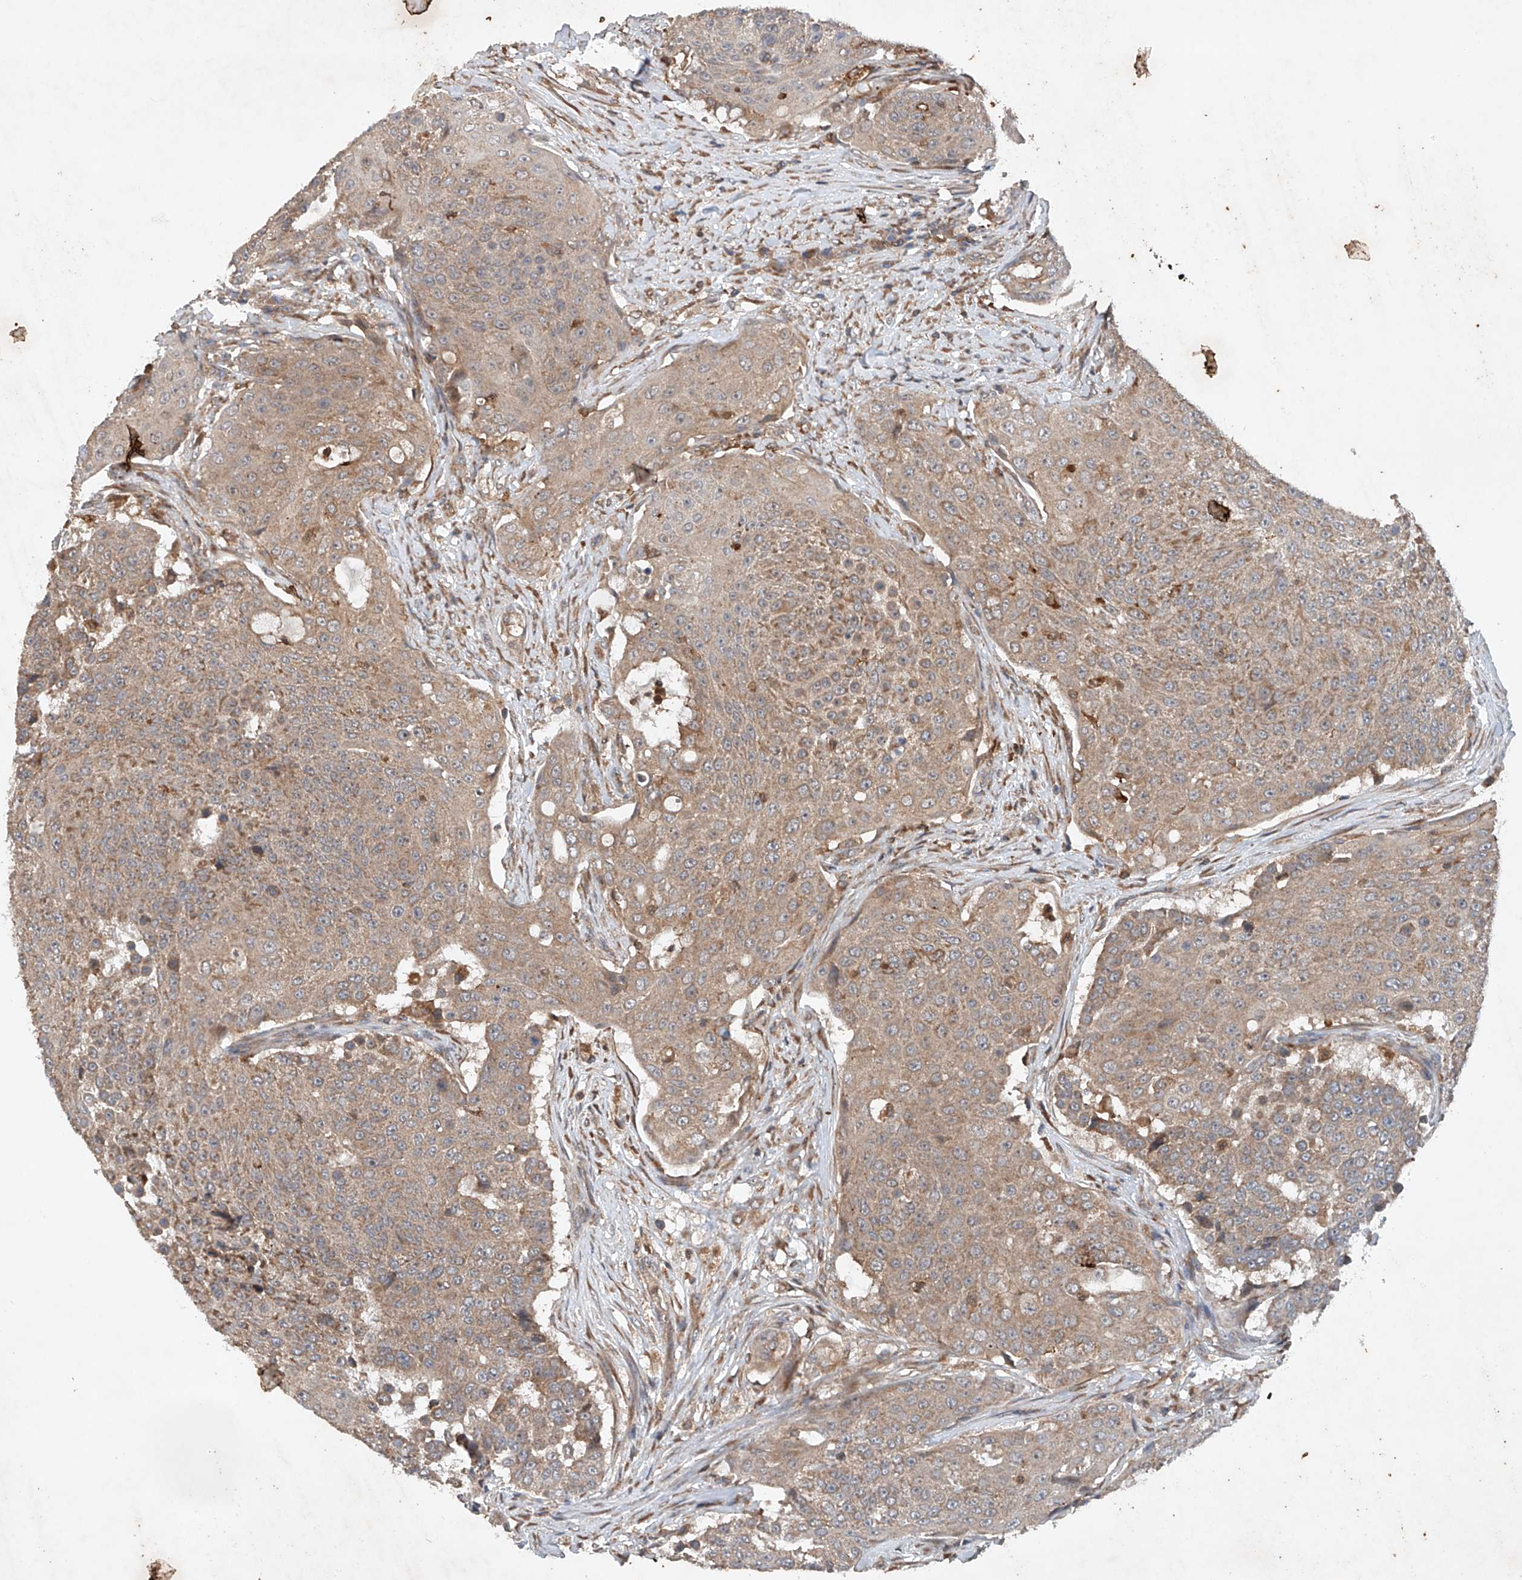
{"staining": {"intensity": "moderate", "quantity": ">75%", "location": "cytoplasmic/membranous"}, "tissue": "urothelial cancer", "cell_type": "Tumor cells", "image_type": "cancer", "snomed": [{"axis": "morphology", "description": "Urothelial carcinoma, High grade"}, {"axis": "topography", "description": "Urinary bladder"}], "caption": "A photomicrograph of urothelial carcinoma (high-grade) stained for a protein reveals moderate cytoplasmic/membranous brown staining in tumor cells. The protein is shown in brown color, while the nuclei are stained blue.", "gene": "CEP85L", "patient": {"sex": "female", "age": 63}}